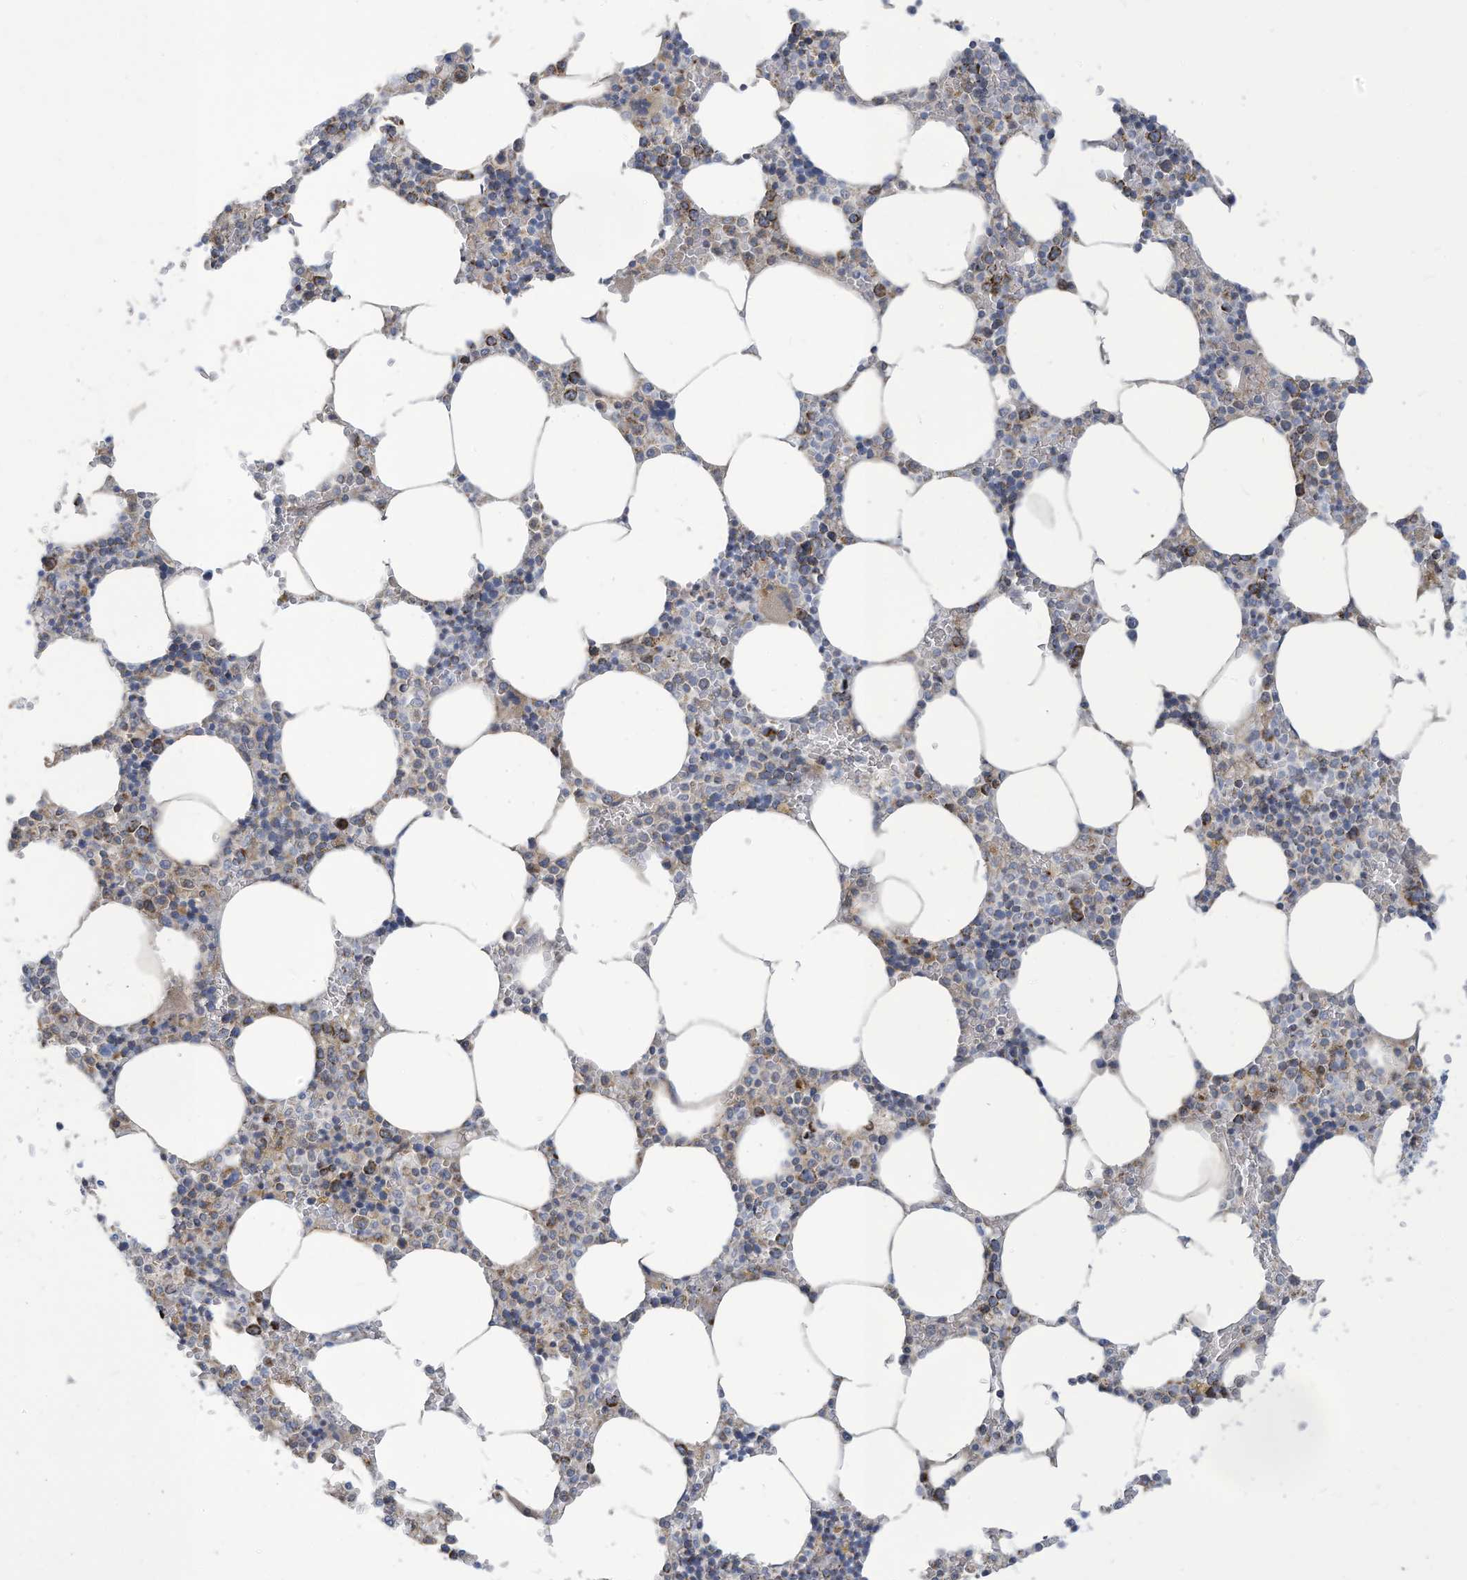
{"staining": {"intensity": "moderate", "quantity": "<25%", "location": "cytoplasmic/membranous"}, "tissue": "bone marrow", "cell_type": "Hematopoietic cells", "image_type": "normal", "snomed": [{"axis": "morphology", "description": "Normal tissue, NOS"}, {"axis": "topography", "description": "Bone marrow"}], "caption": "Immunohistochemical staining of unremarkable bone marrow shows low levels of moderate cytoplasmic/membranous staining in about <25% of hematopoietic cells.", "gene": "NLN", "patient": {"sex": "male", "age": 70}}